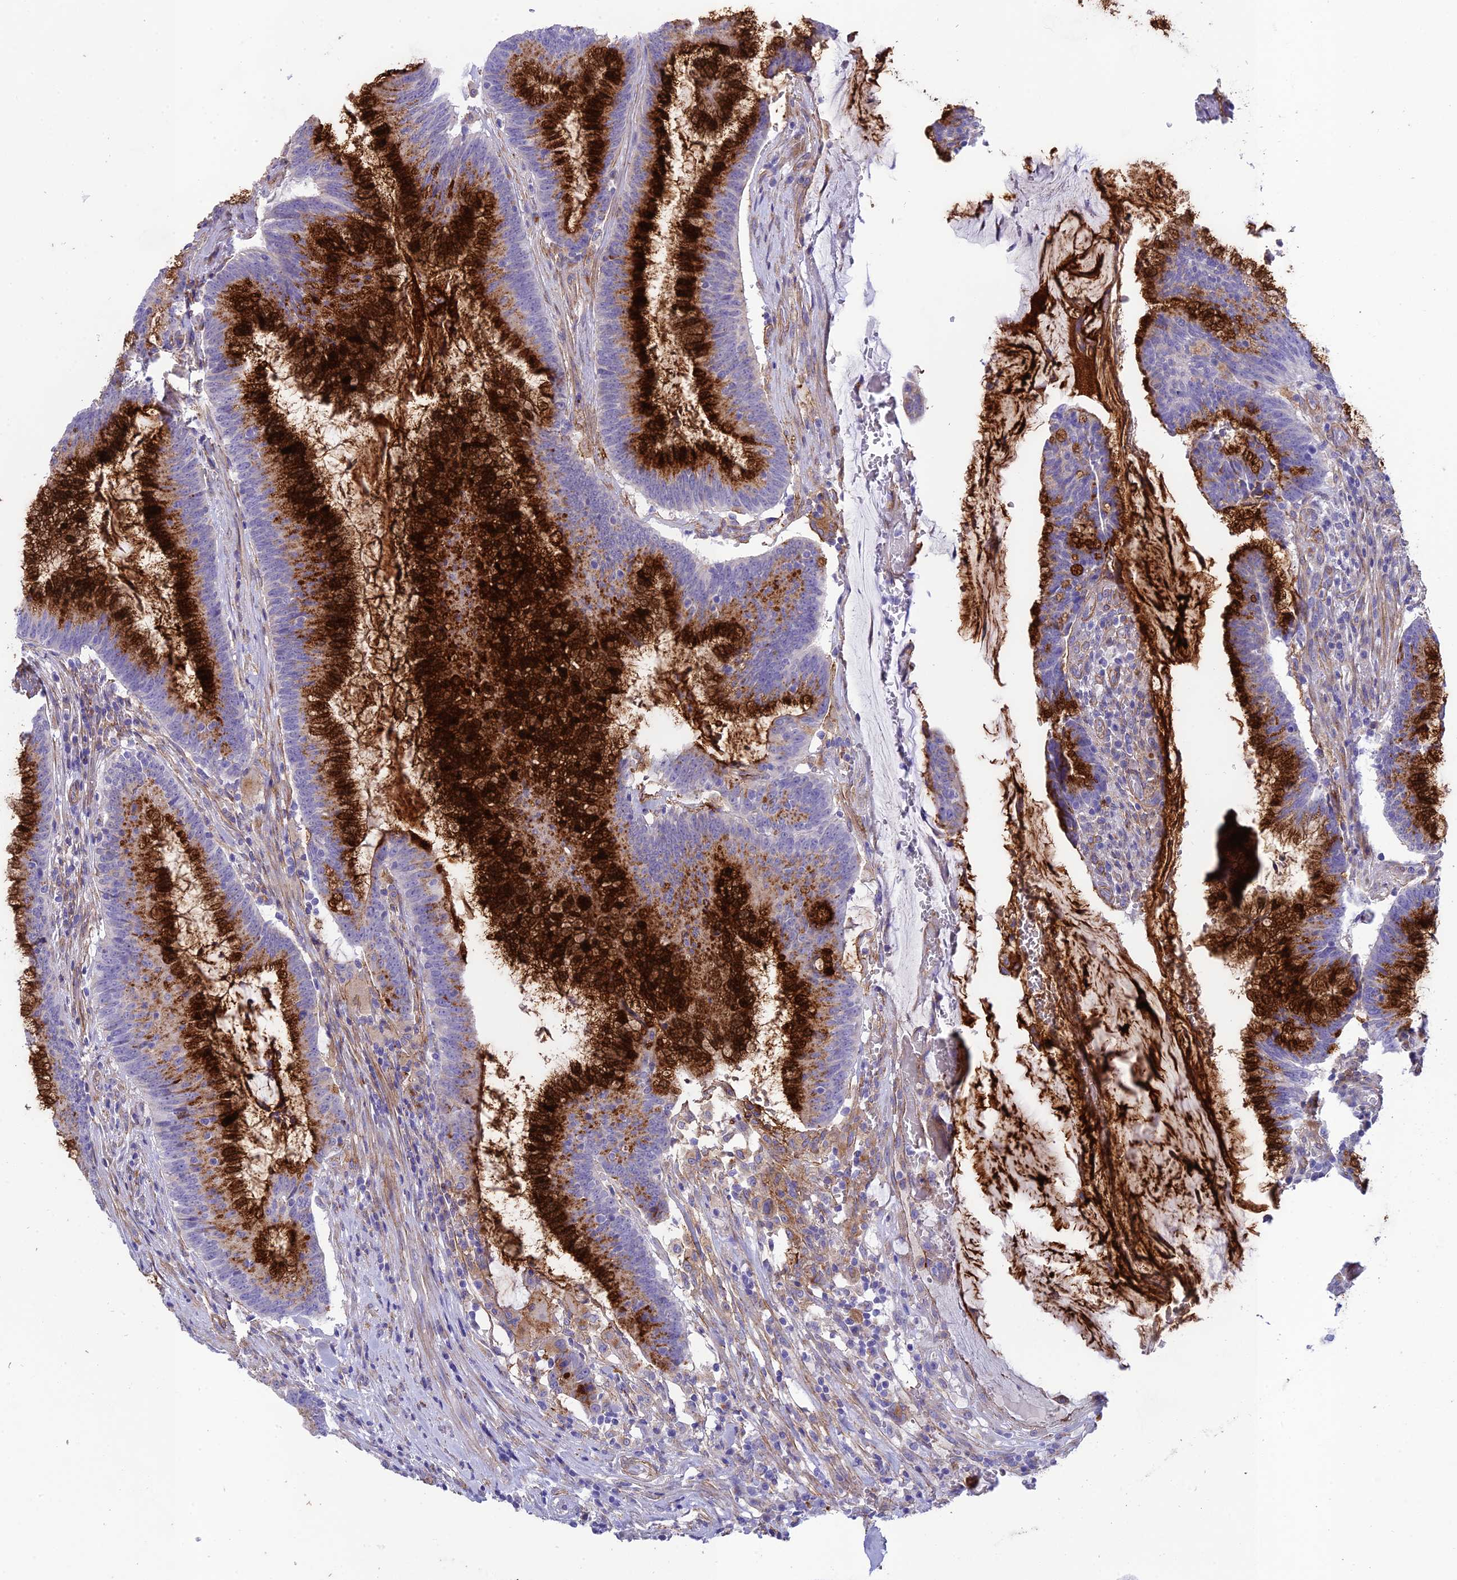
{"staining": {"intensity": "strong", "quantity": "25%-75%", "location": "cytoplasmic/membranous"}, "tissue": "colorectal cancer", "cell_type": "Tumor cells", "image_type": "cancer", "snomed": [{"axis": "morphology", "description": "Adenocarcinoma, NOS"}, {"axis": "topography", "description": "Rectum"}], "caption": "This micrograph displays colorectal adenocarcinoma stained with immunohistochemistry (IHC) to label a protein in brown. The cytoplasmic/membranous of tumor cells show strong positivity for the protein. Nuclei are counter-stained blue.", "gene": "TNS1", "patient": {"sex": "female", "age": 77}}